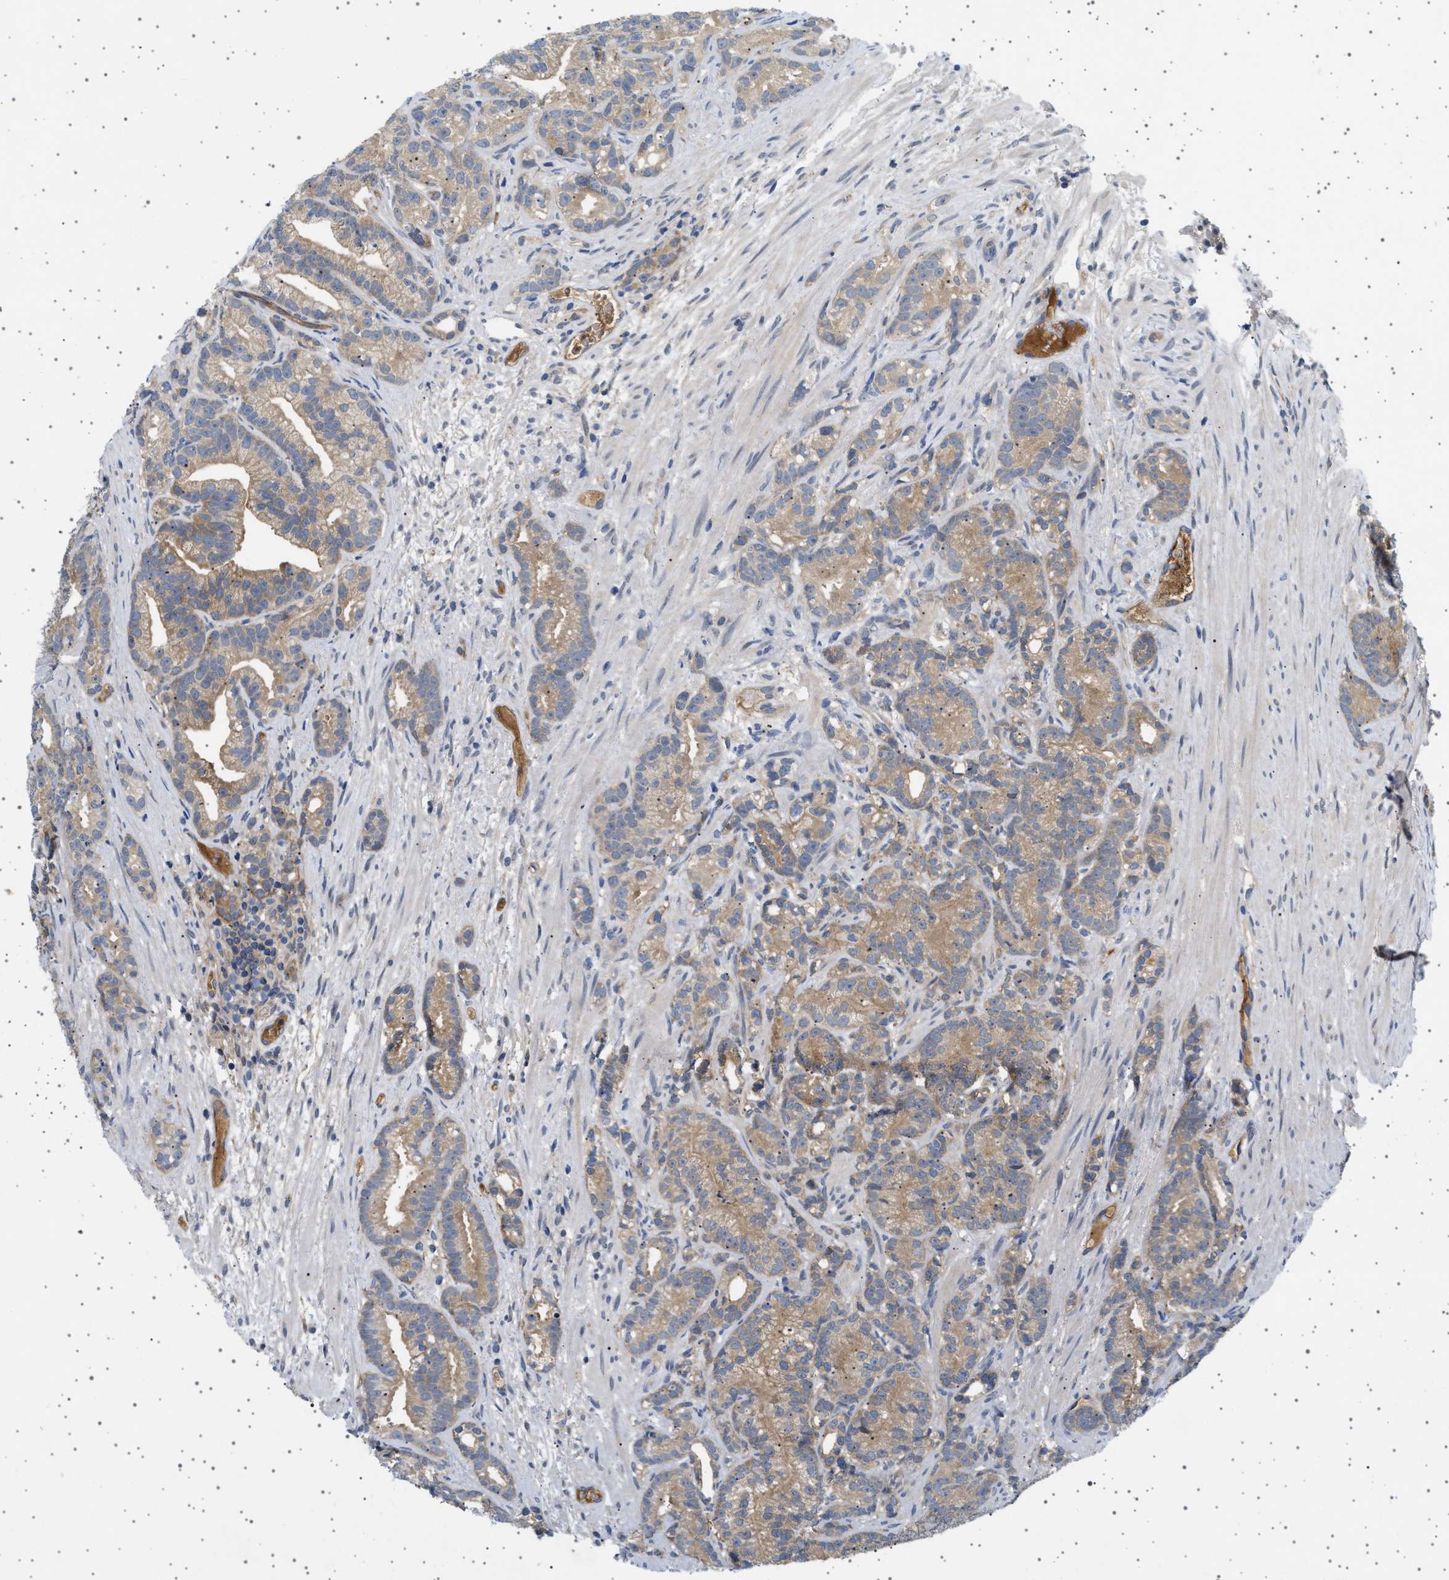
{"staining": {"intensity": "moderate", "quantity": ">75%", "location": "cytoplasmic/membranous"}, "tissue": "prostate cancer", "cell_type": "Tumor cells", "image_type": "cancer", "snomed": [{"axis": "morphology", "description": "Adenocarcinoma, Low grade"}, {"axis": "topography", "description": "Prostate"}], "caption": "Protein staining displays moderate cytoplasmic/membranous expression in approximately >75% of tumor cells in adenocarcinoma (low-grade) (prostate).", "gene": "PLPP6", "patient": {"sex": "male", "age": 89}}